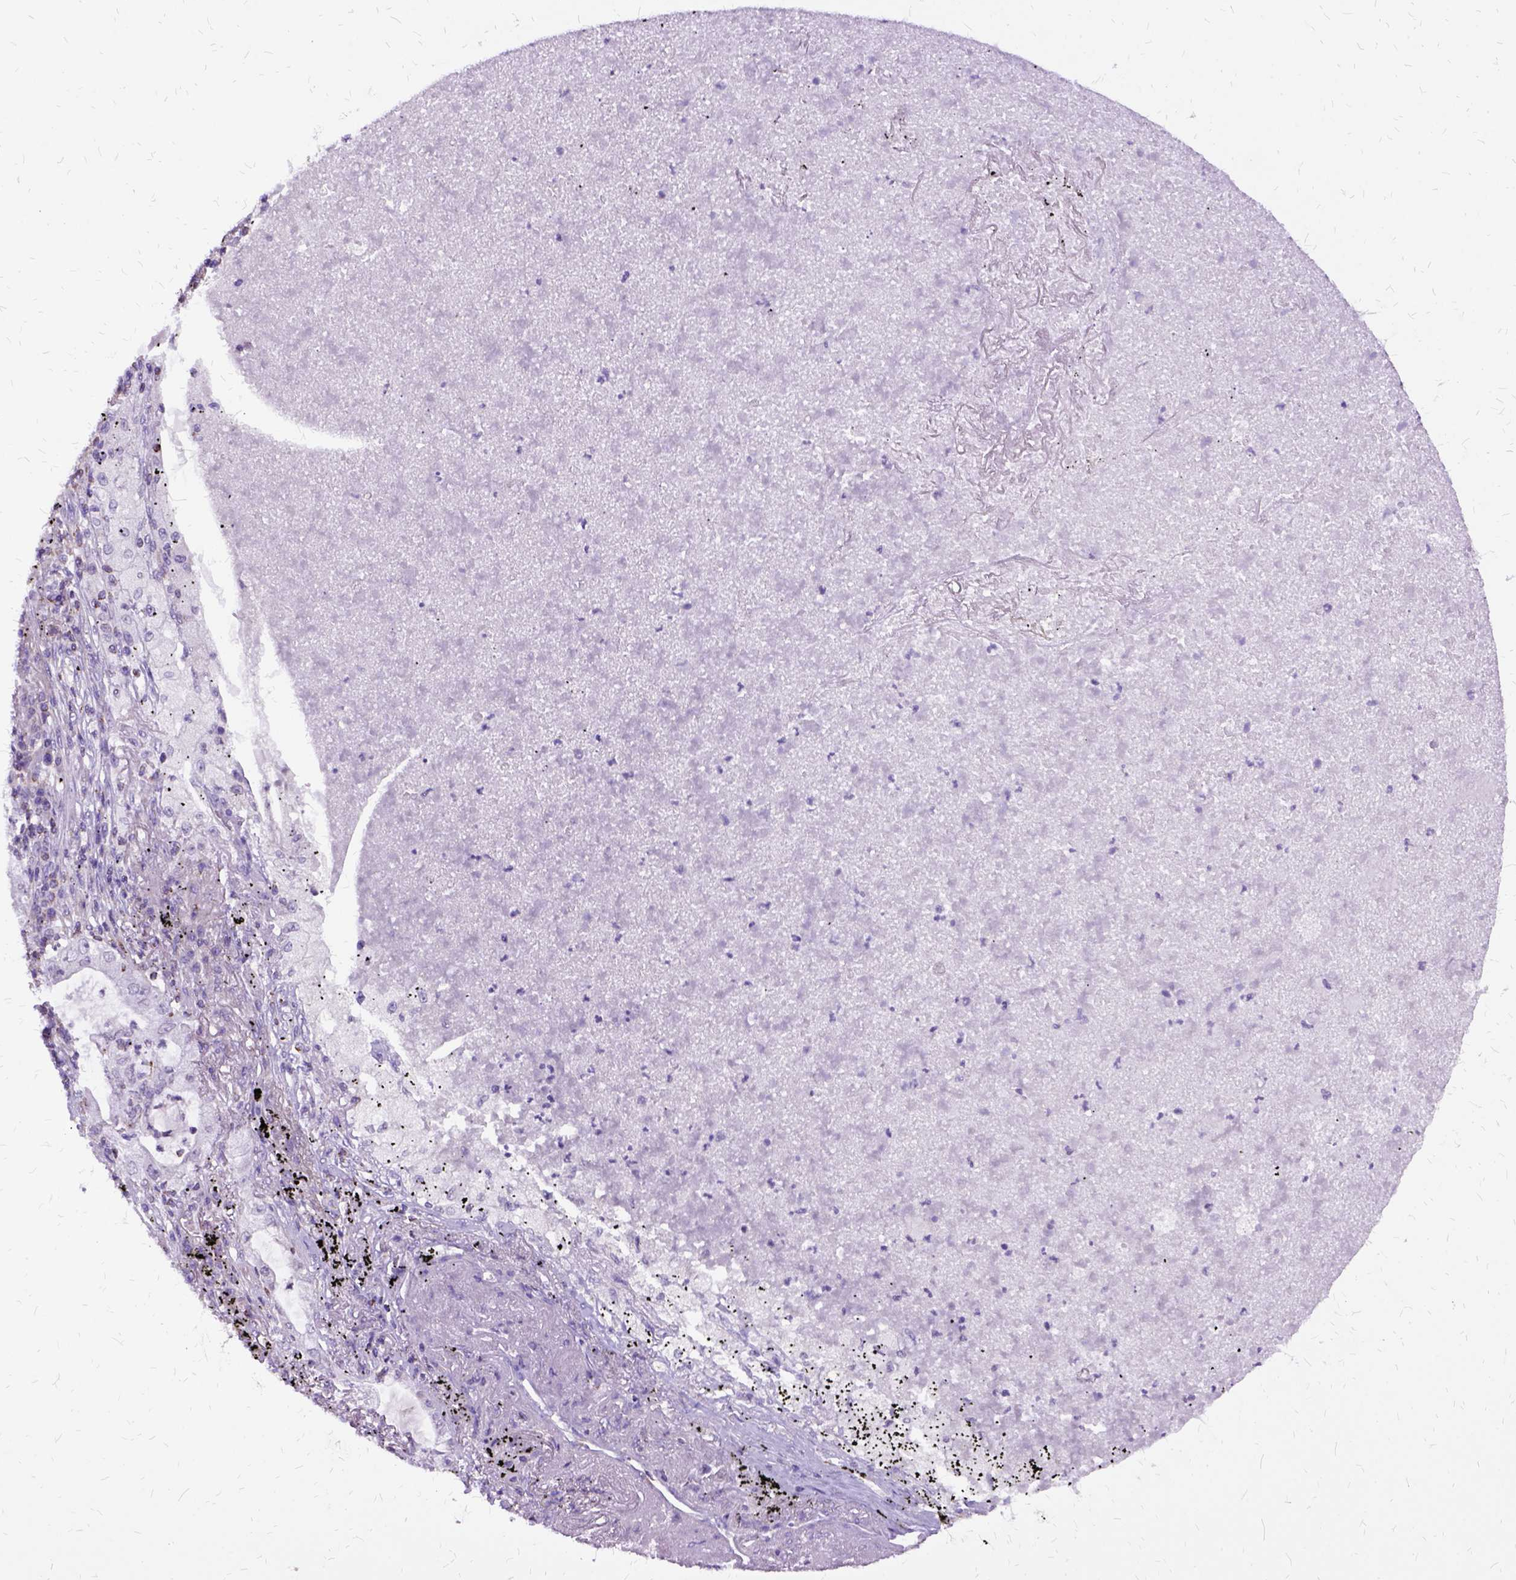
{"staining": {"intensity": "negative", "quantity": "none", "location": "none"}, "tissue": "lung cancer", "cell_type": "Tumor cells", "image_type": "cancer", "snomed": [{"axis": "morphology", "description": "Adenocarcinoma, NOS"}, {"axis": "topography", "description": "Lung"}], "caption": "An IHC micrograph of lung cancer is shown. There is no staining in tumor cells of lung cancer.", "gene": "OXCT1", "patient": {"sex": "female", "age": 73}}